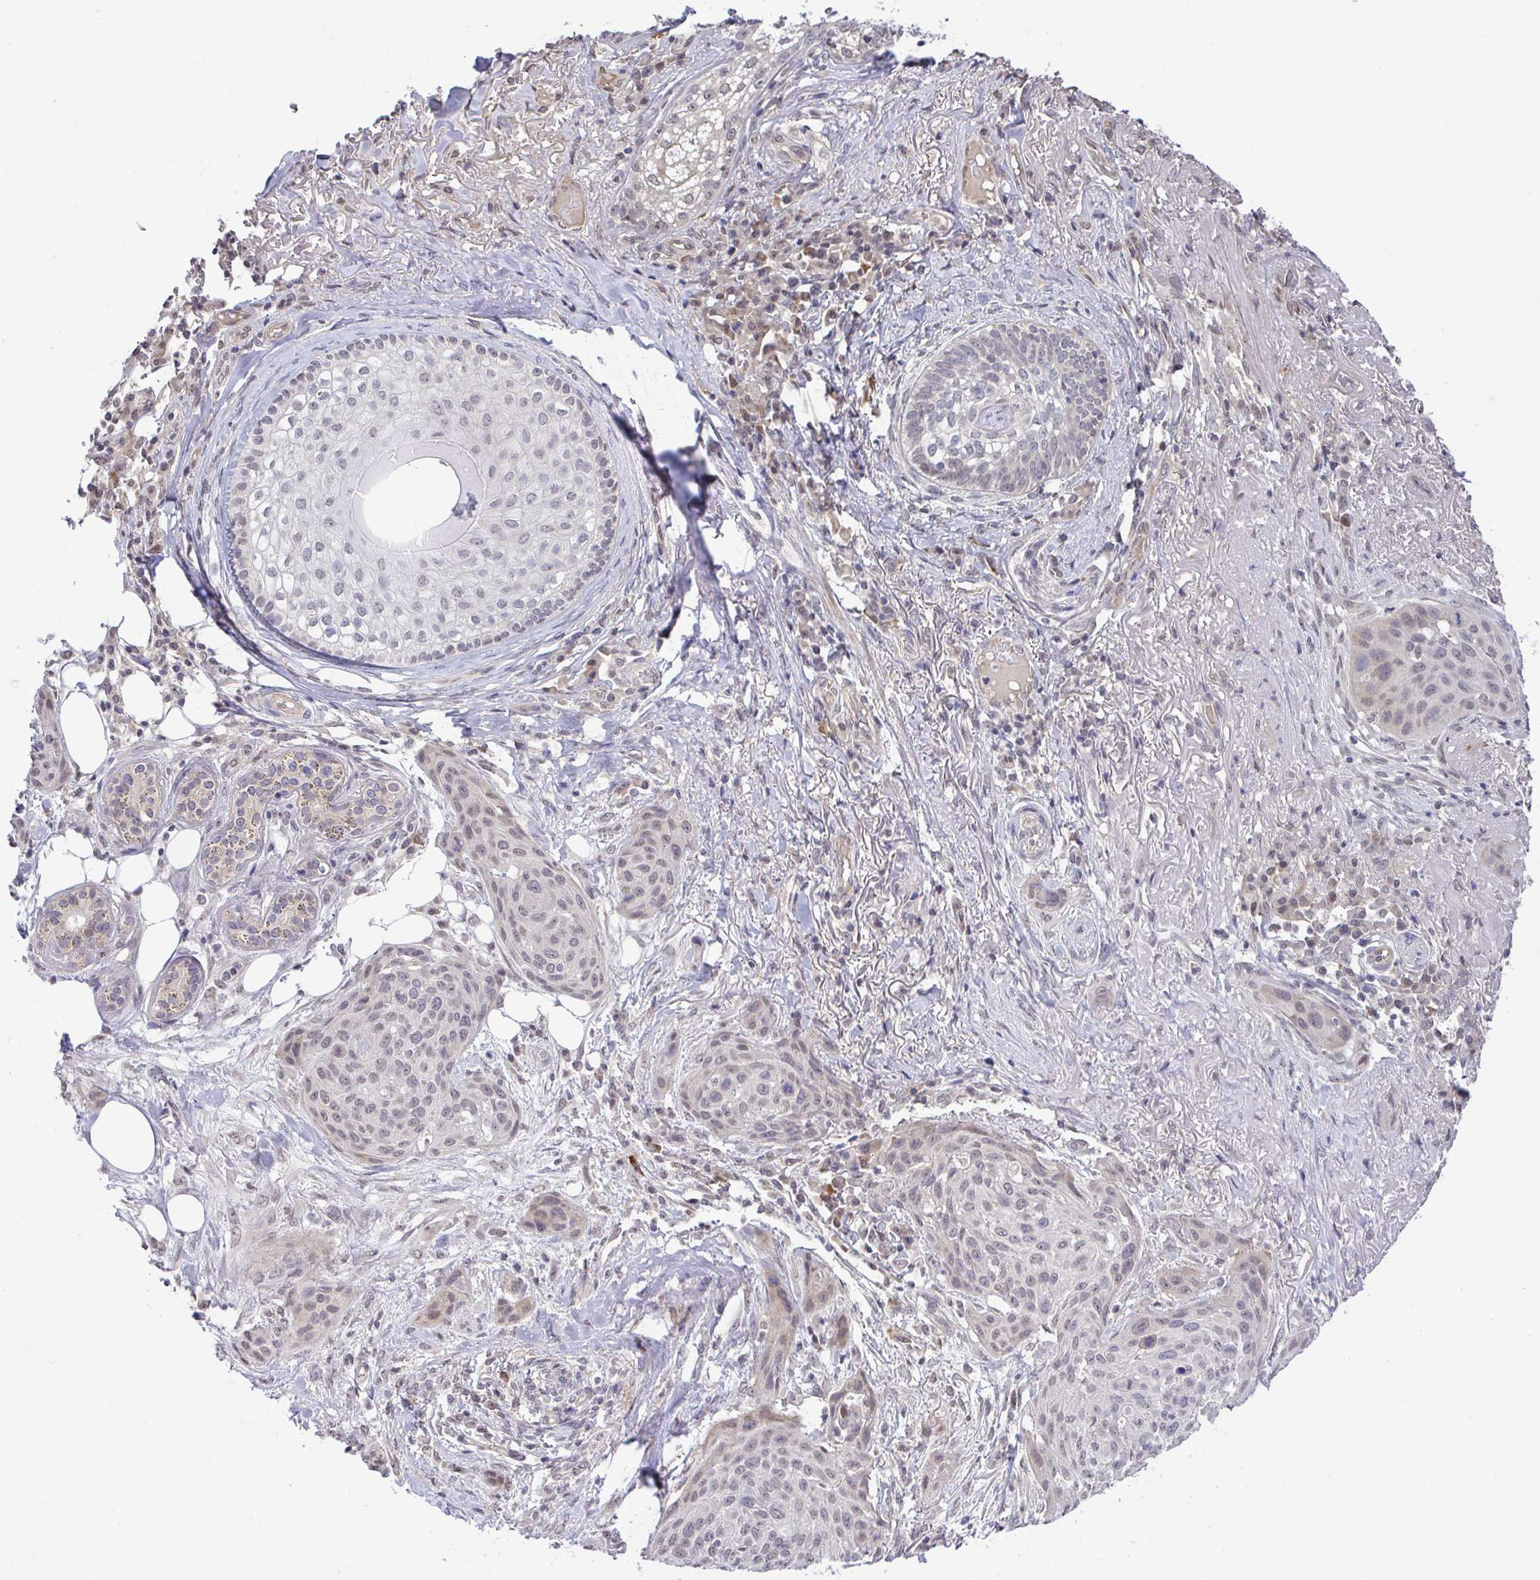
{"staining": {"intensity": "weak", "quantity": "25%-75%", "location": "nuclear"}, "tissue": "skin cancer", "cell_type": "Tumor cells", "image_type": "cancer", "snomed": [{"axis": "morphology", "description": "Squamous cell carcinoma, NOS"}, {"axis": "topography", "description": "Skin"}], "caption": "Skin cancer was stained to show a protein in brown. There is low levels of weak nuclear expression in approximately 25%-75% of tumor cells. The staining was performed using DAB to visualize the protein expression in brown, while the nuclei were stained in blue with hematoxylin (Magnification: 20x).", "gene": "C9orf64", "patient": {"sex": "female", "age": 87}}